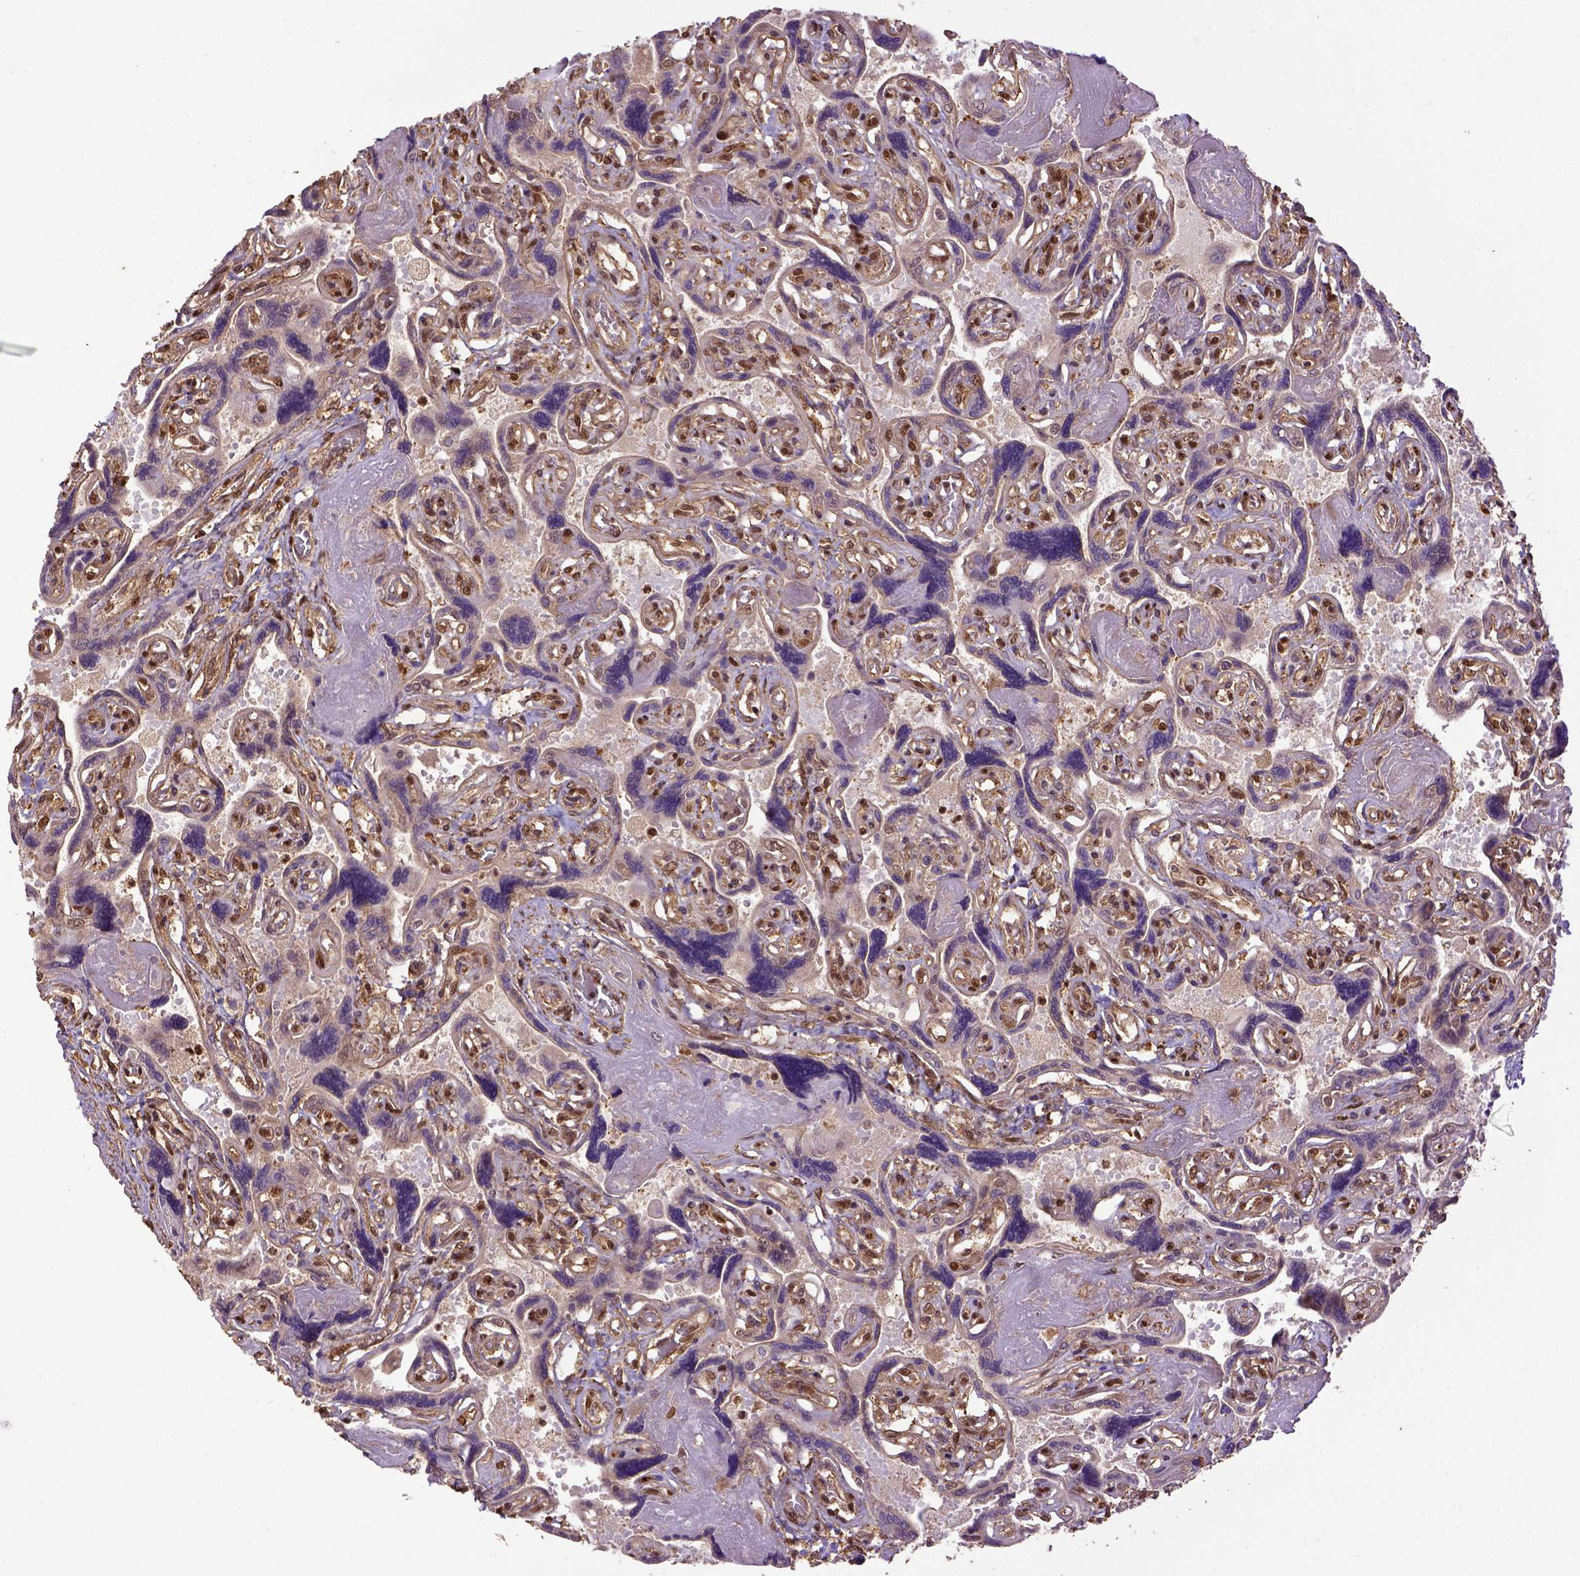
{"staining": {"intensity": "strong", "quantity": ">75%", "location": "nuclear"}, "tissue": "placenta", "cell_type": "Decidual cells", "image_type": "normal", "snomed": [{"axis": "morphology", "description": "Normal tissue, NOS"}, {"axis": "topography", "description": "Placenta"}], "caption": "The micrograph exhibits staining of benign placenta, revealing strong nuclear protein expression (brown color) within decidual cells. The protein of interest is stained brown, and the nuclei are stained in blue (DAB (3,3'-diaminobenzidine) IHC with brightfield microscopy, high magnification).", "gene": "PPIG", "patient": {"sex": "female", "age": 32}}